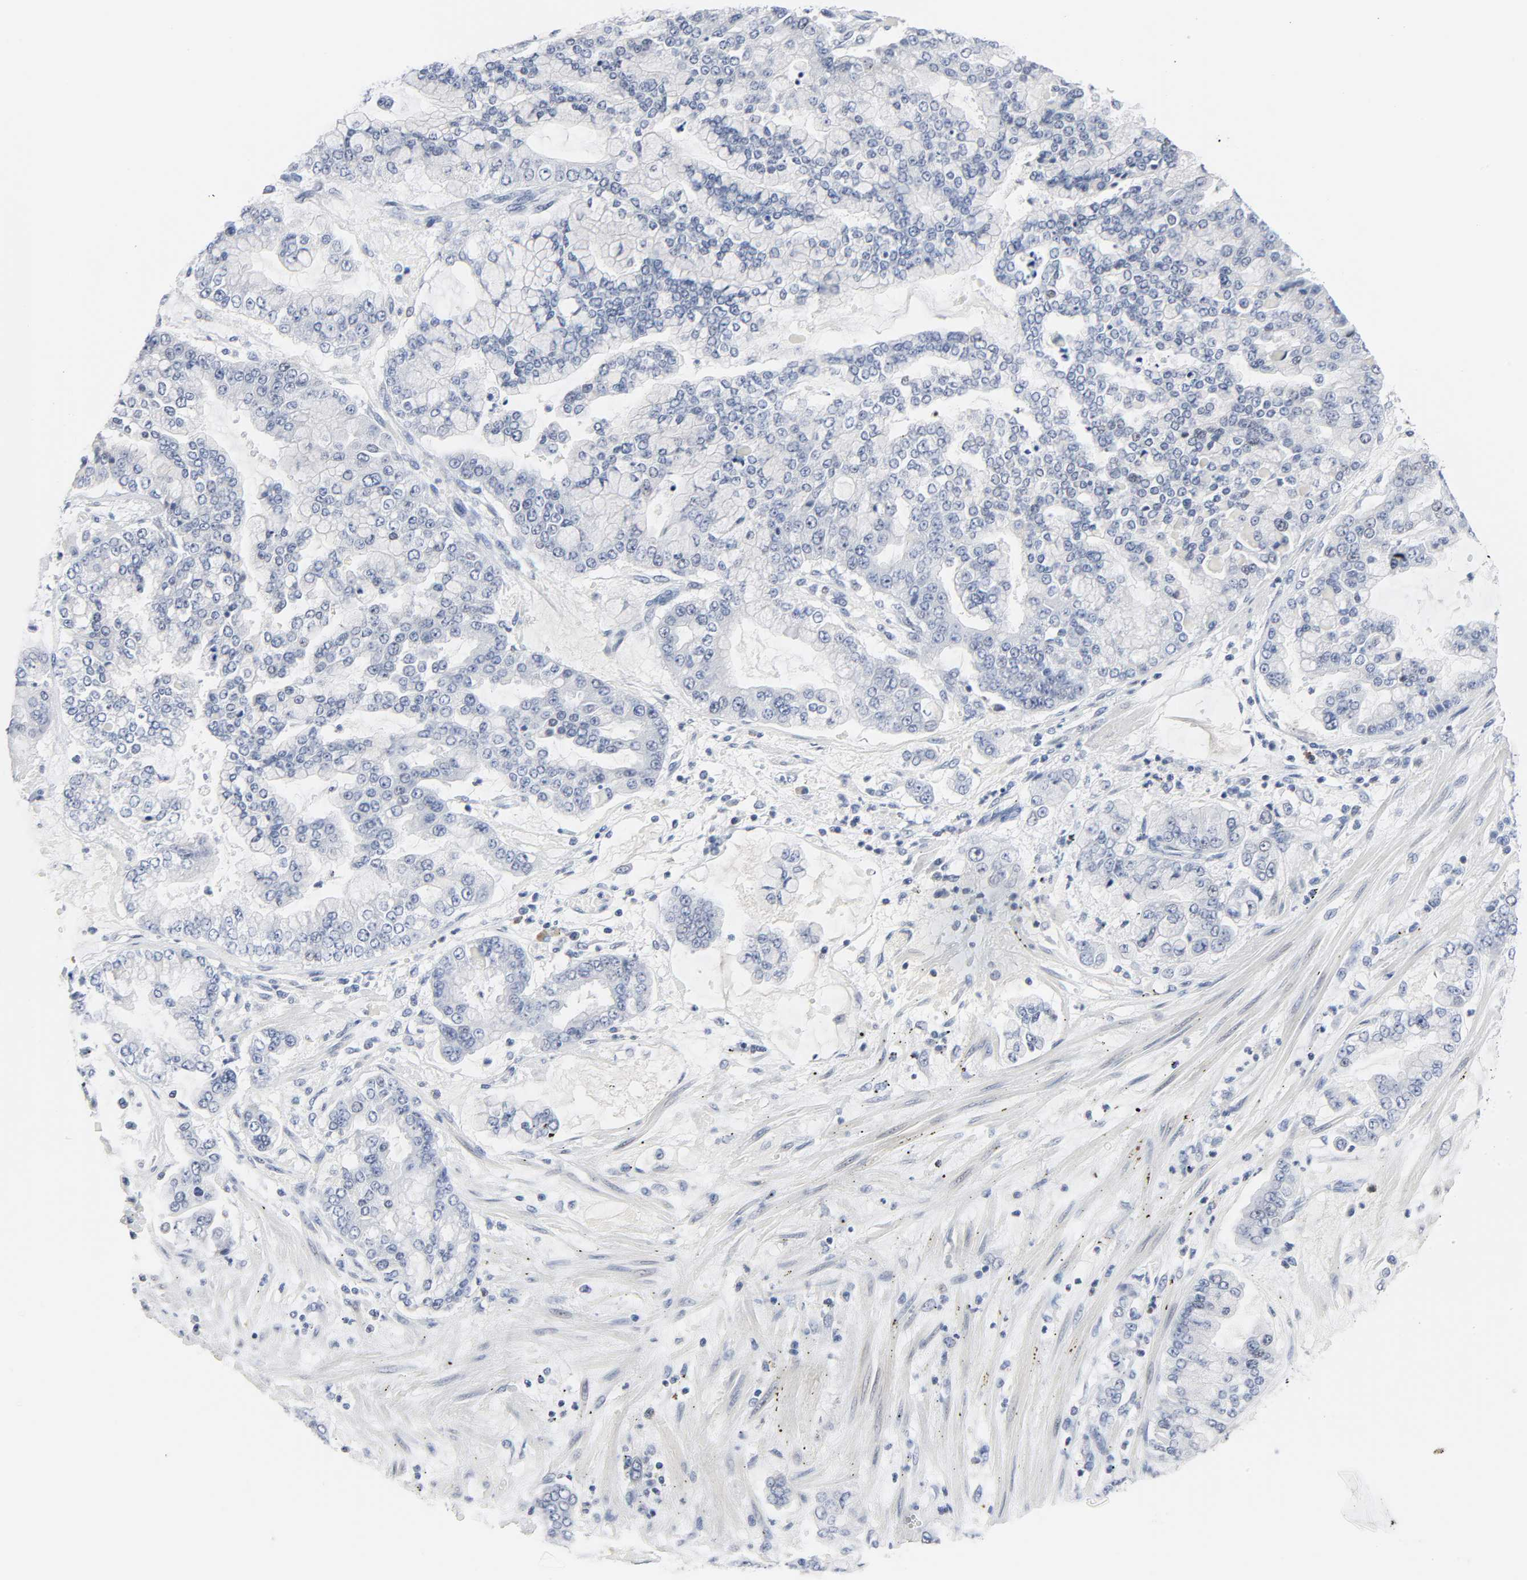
{"staining": {"intensity": "negative", "quantity": "none", "location": "none"}, "tissue": "stomach cancer", "cell_type": "Tumor cells", "image_type": "cancer", "snomed": [{"axis": "morphology", "description": "Normal tissue, NOS"}, {"axis": "morphology", "description": "Adenocarcinoma, NOS"}, {"axis": "topography", "description": "Stomach, upper"}, {"axis": "topography", "description": "Stomach"}], "caption": "High power microscopy photomicrograph of an IHC histopathology image of stomach cancer, revealing no significant staining in tumor cells. (DAB (3,3'-diaminobenzidine) immunohistochemistry visualized using brightfield microscopy, high magnification).", "gene": "WEE1", "patient": {"sex": "male", "age": 76}}